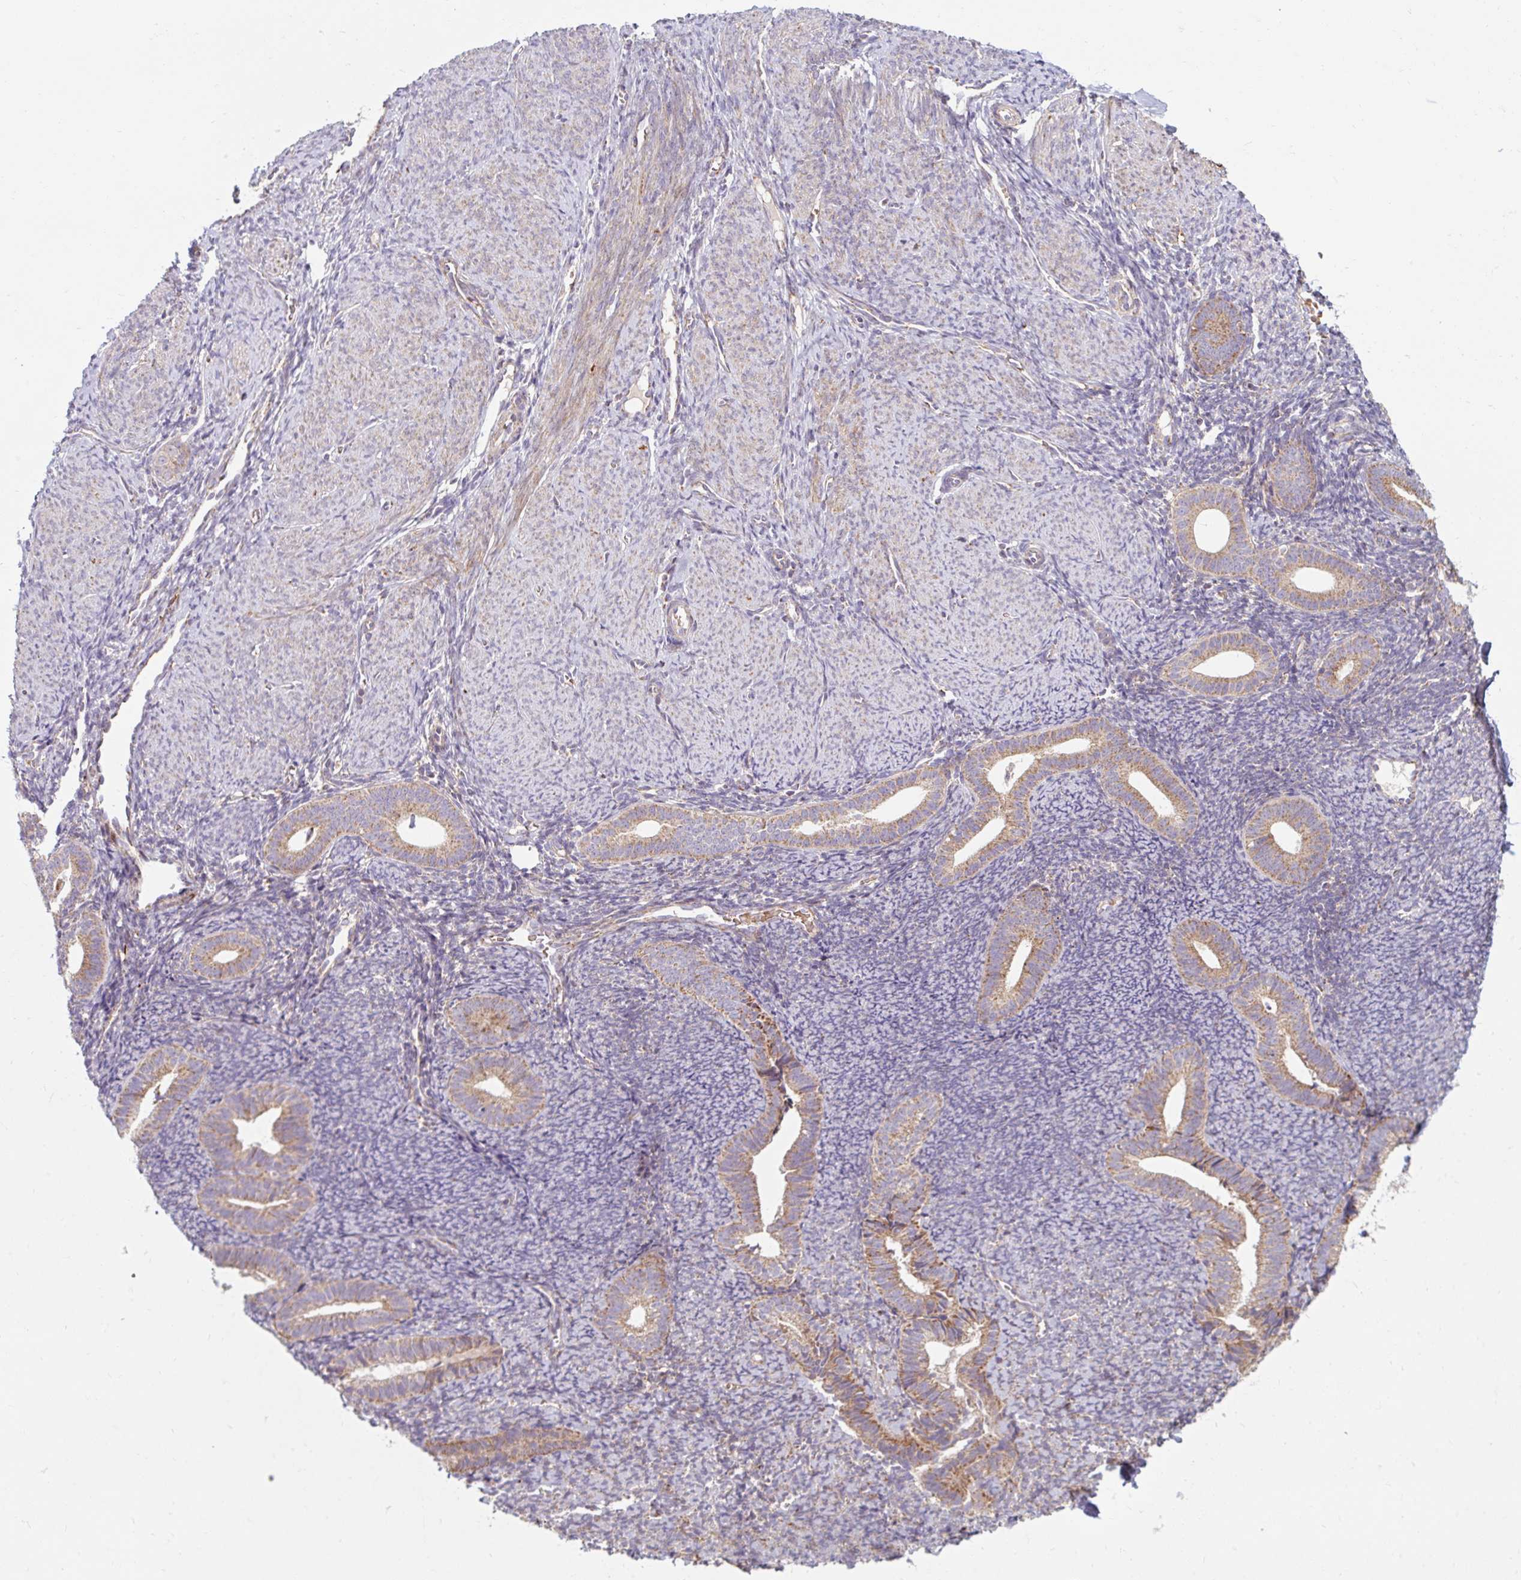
{"staining": {"intensity": "negative", "quantity": "none", "location": "none"}, "tissue": "endometrium", "cell_type": "Cells in endometrial stroma", "image_type": "normal", "snomed": [{"axis": "morphology", "description": "Normal tissue, NOS"}, {"axis": "topography", "description": "Endometrium"}], "caption": "High magnification brightfield microscopy of benign endometrium stained with DAB (3,3'-diaminobenzidine) (brown) and counterstained with hematoxylin (blue): cells in endometrial stroma show no significant expression. (DAB (3,3'-diaminobenzidine) immunohistochemistry with hematoxylin counter stain).", "gene": "SKP2", "patient": {"sex": "female", "age": 39}}